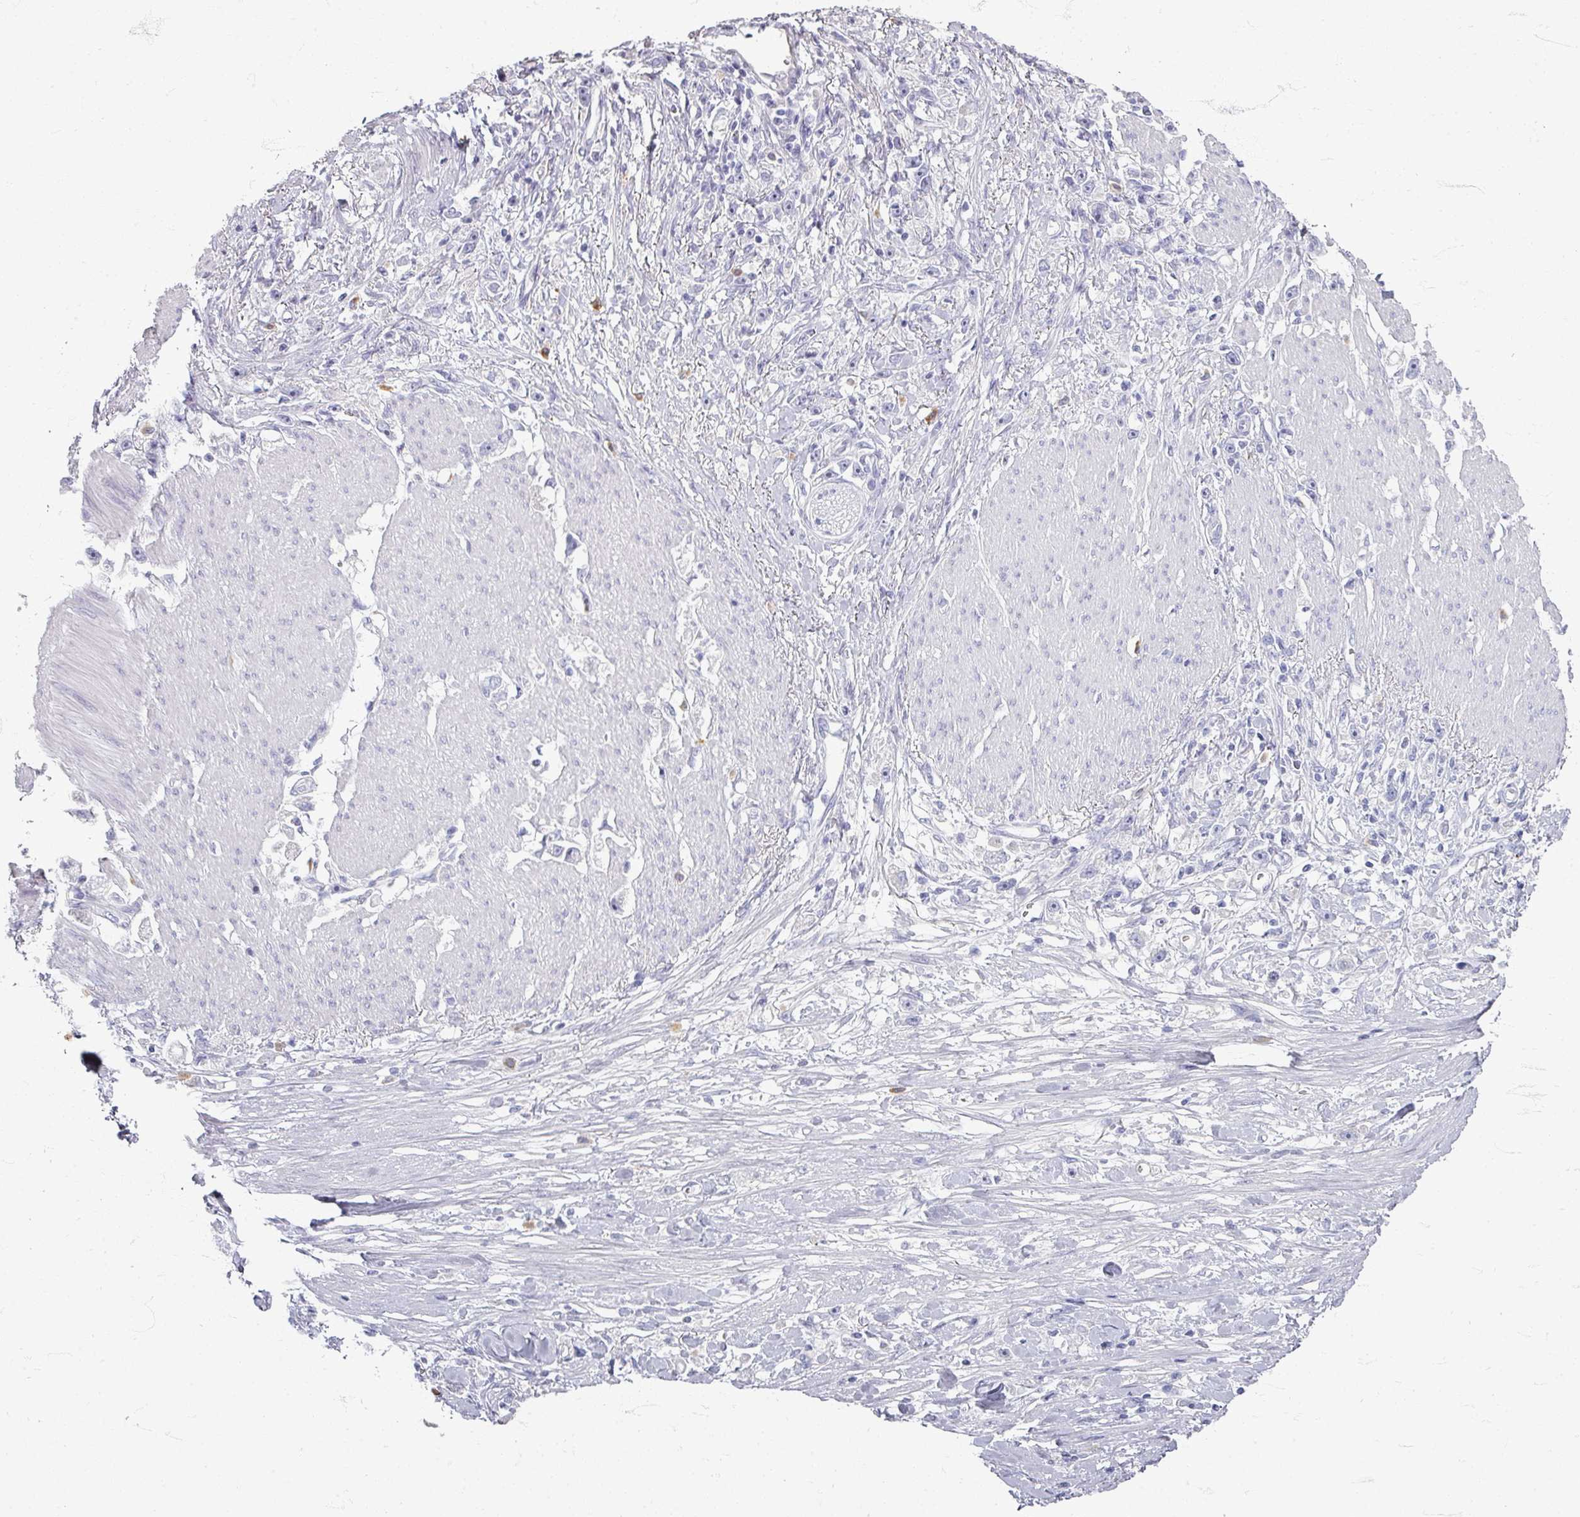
{"staining": {"intensity": "negative", "quantity": "none", "location": "none"}, "tissue": "stomach cancer", "cell_type": "Tumor cells", "image_type": "cancer", "snomed": [{"axis": "morphology", "description": "Adenocarcinoma, NOS"}, {"axis": "topography", "description": "Stomach"}], "caption": "This is an IHC image of stomach cancer. There is no staining in tumor cells.", "gene": "ZNF878", "patient": {"sex": "female", "age": 59}}